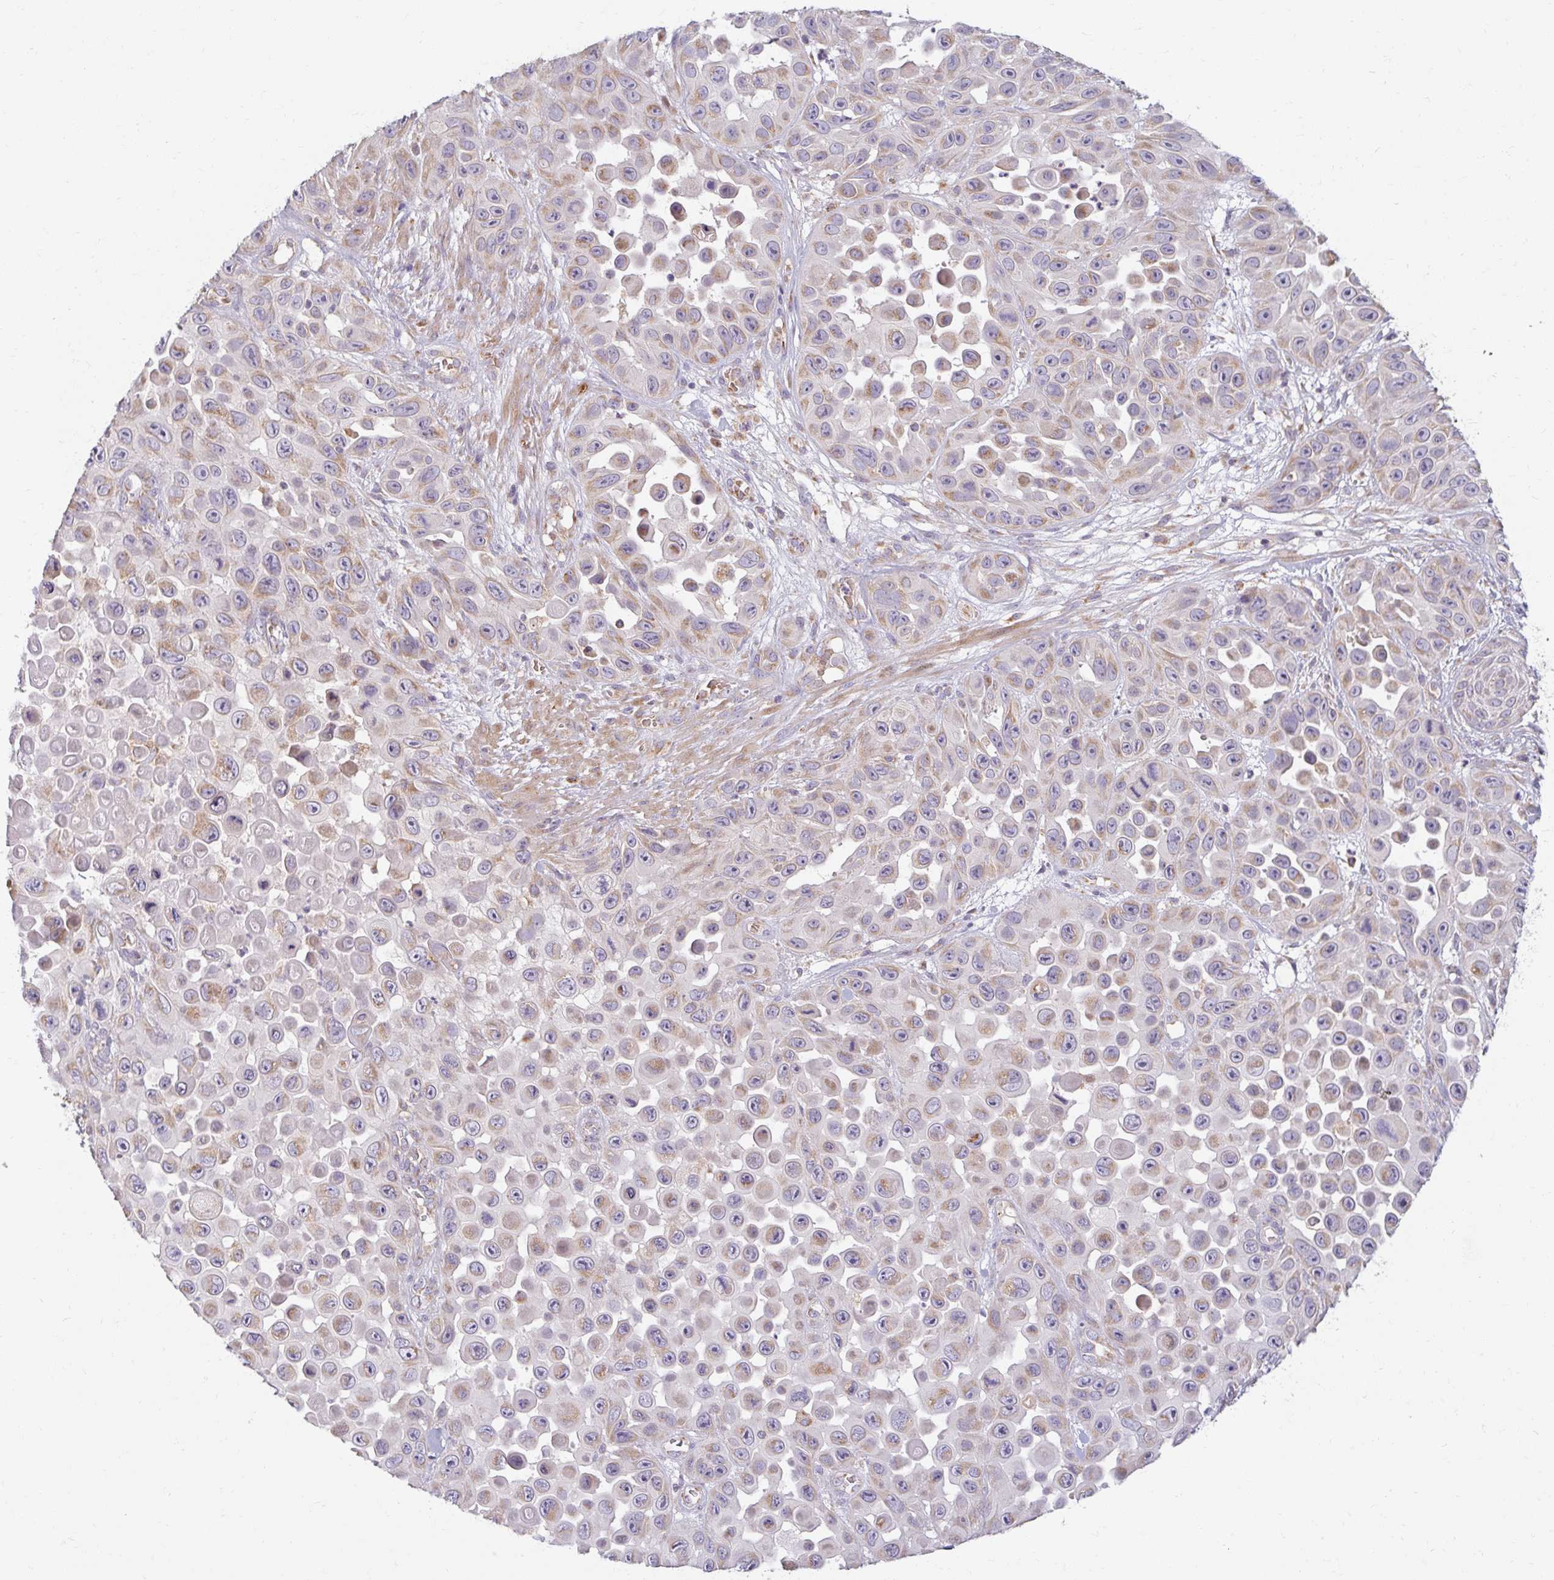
{"staining": {"intensity": "weak", "quantity": "25%-75%", "location": "cytoplasmic/membranous"}, "tissue": "skin cancer", "cell_type": "Tumor cells", "image_type": "cancer", "snomed": [{"axis": "morphology", "description": "Squamous cell carcinoma, NOS"}, {"axis": "topography", "description": "Skin"}], "caption": "Brown immunohistochemical staining in squamous cell carcinoma (skin) exhibits weak cytoplasmic/membranous positivity in approximately 25%-75% of tumor cells.", "gene": "SKP2", "patient": {"sex": "male", "age": 81}}